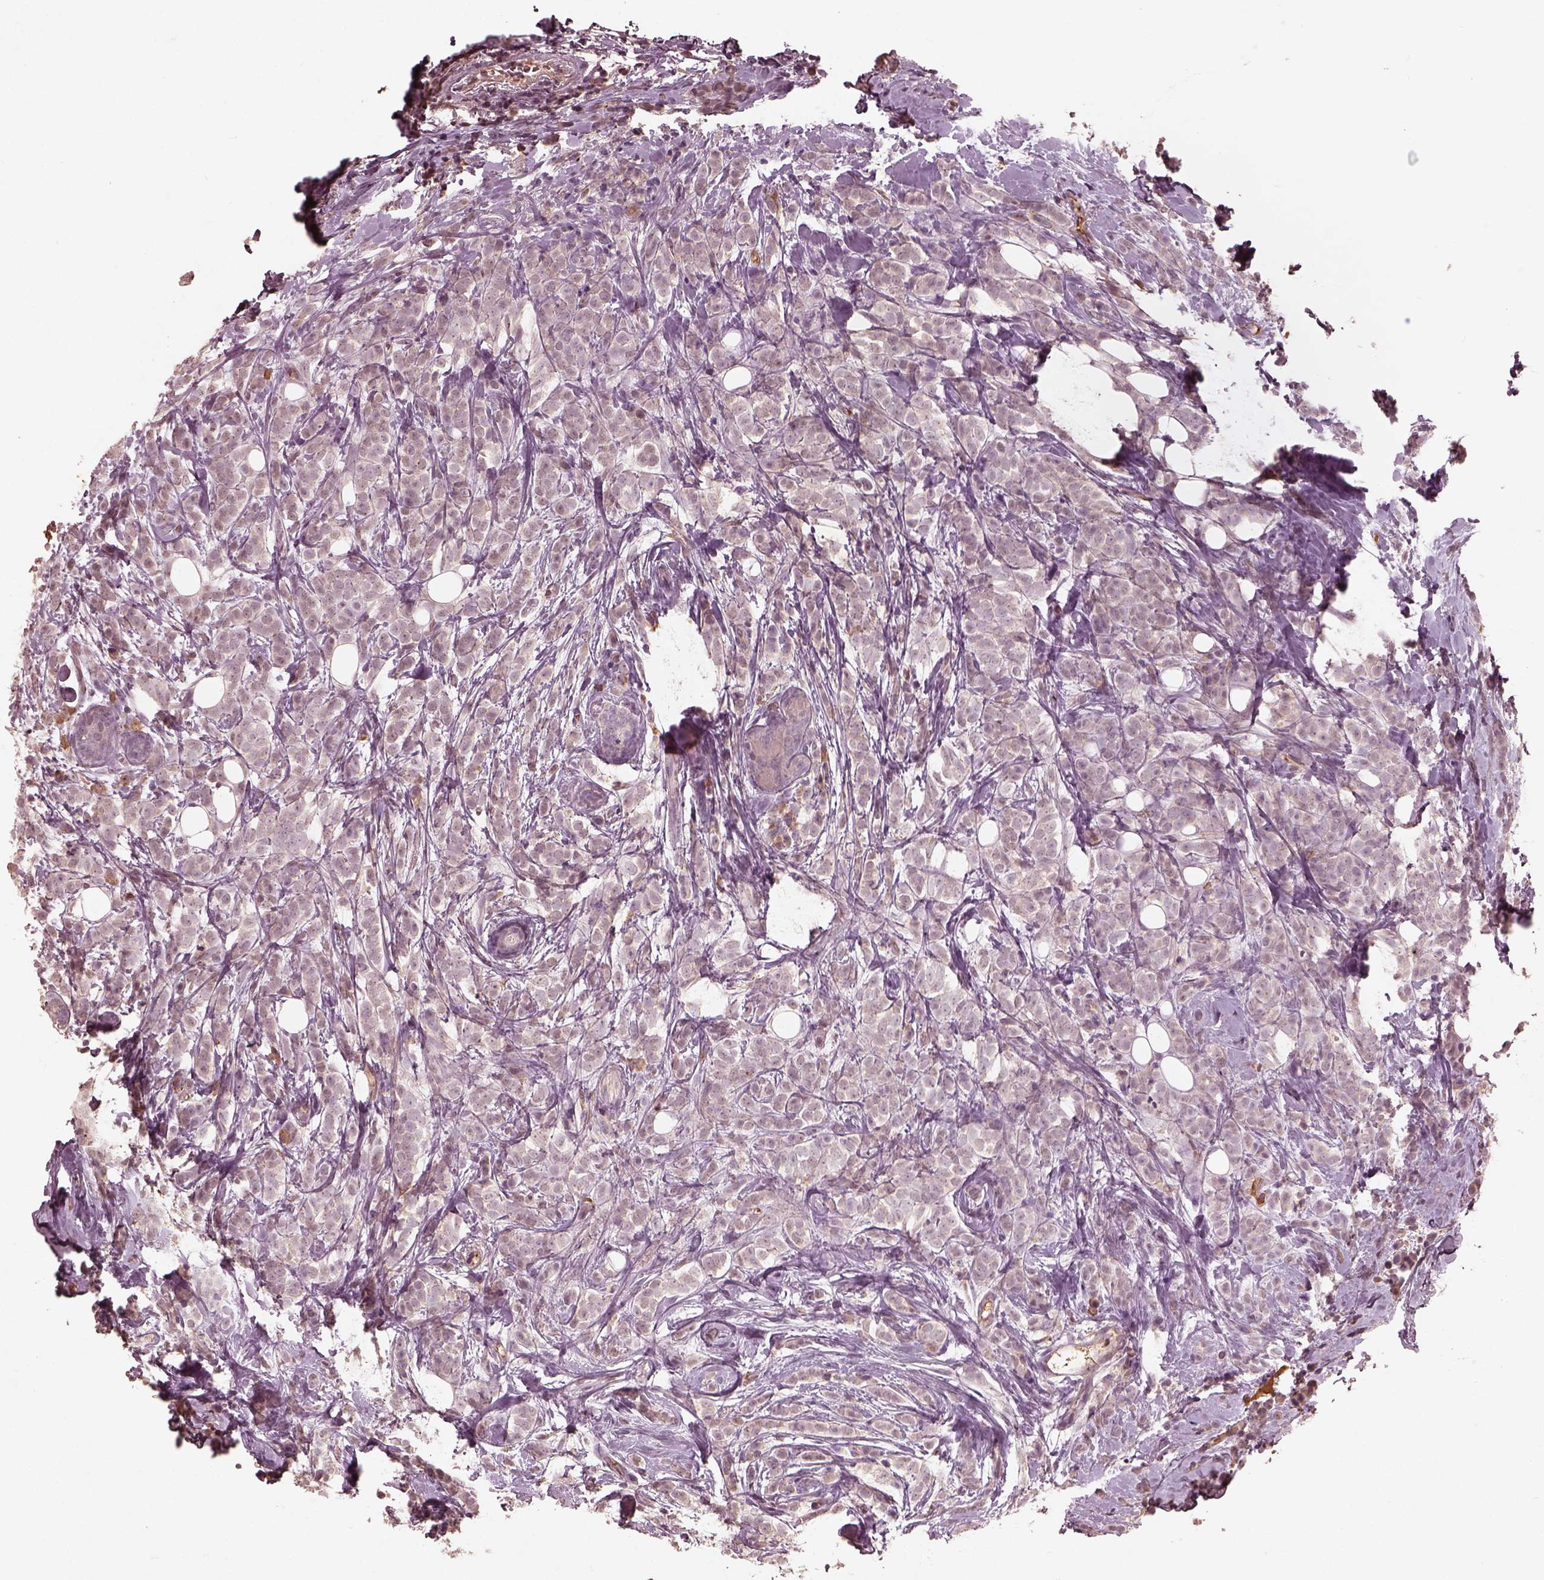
{"staining": {"intensity": "negative", "quantity": "none", "location": "none"}, "tissue": "breast cancer", "cell_type": "Tumor cells", "image_type": "cancer", "snomed": [{"axis": "morphology", "description": "Lobular carcinoma"}, {"axis": "topography", "description": "Breast"}], "caption": "A photomicrograph of human breast lobular carcinoma is negative for staining in tumor cells.", "gene": "CALR3", "patient": {"sex": "female", "age": 49}}